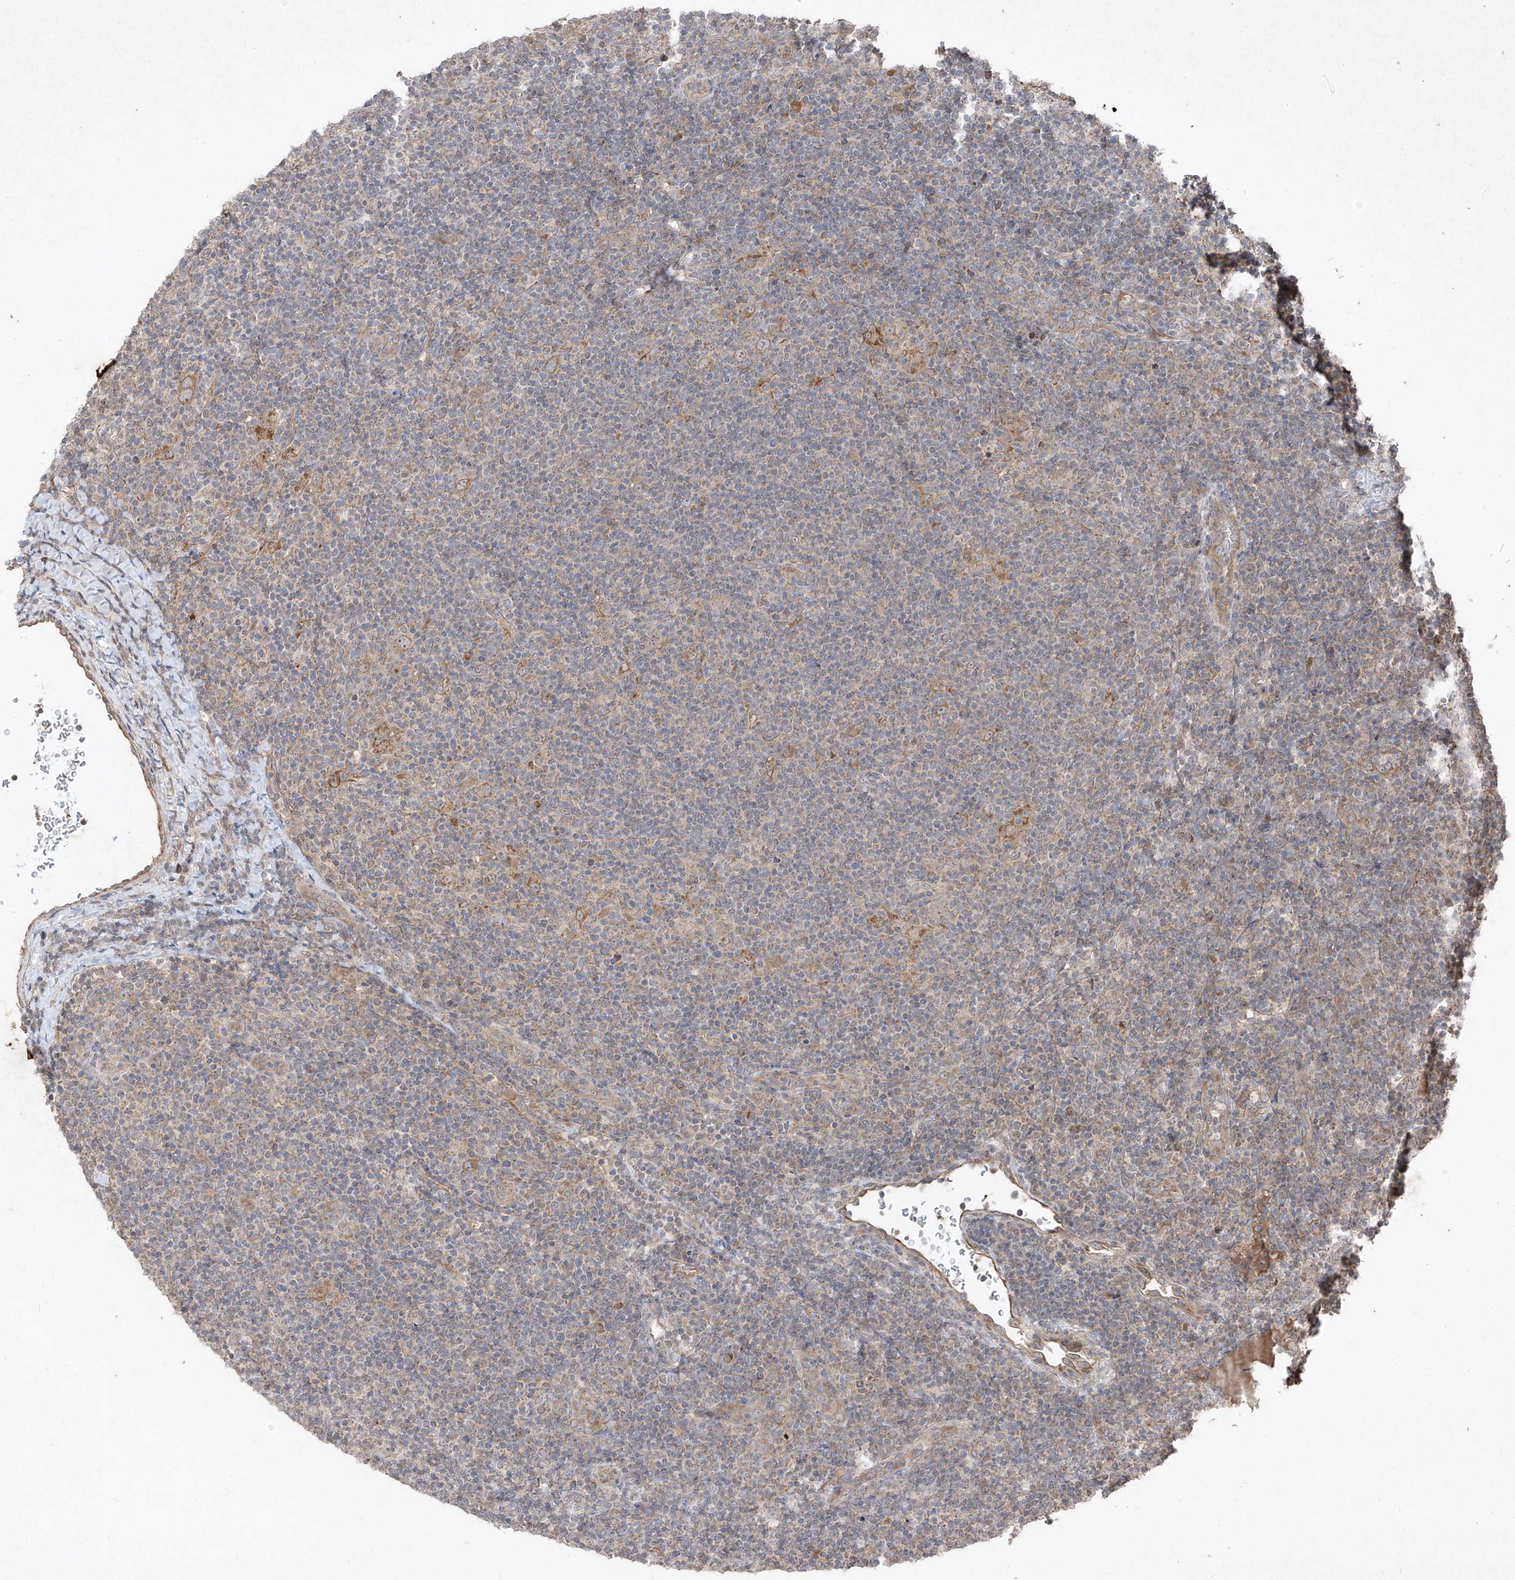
{"staining": {"intensity": "moderate", "quantity": ">75%", "location": "cytoplasmic/membranous"}, "tissue": "lymphoma", "cell_type": "Tumor cells", "image_type": "cancer", "snomed": [{"axis": "morphology", "description": "Hodgkin's disease, NOS"}, {"axis": "topography", "description": "Lymph node"}], "caption": "A photomicrograph of human Hodgkin's disease stained for a protein demonstrates moderate cytoplasmic/membranous brown staining in tumor cells. (IHC, brightfield microscopy, high magnification).", "gene": "ABCD3", "patient": {"sex": "female", "age": 57}}